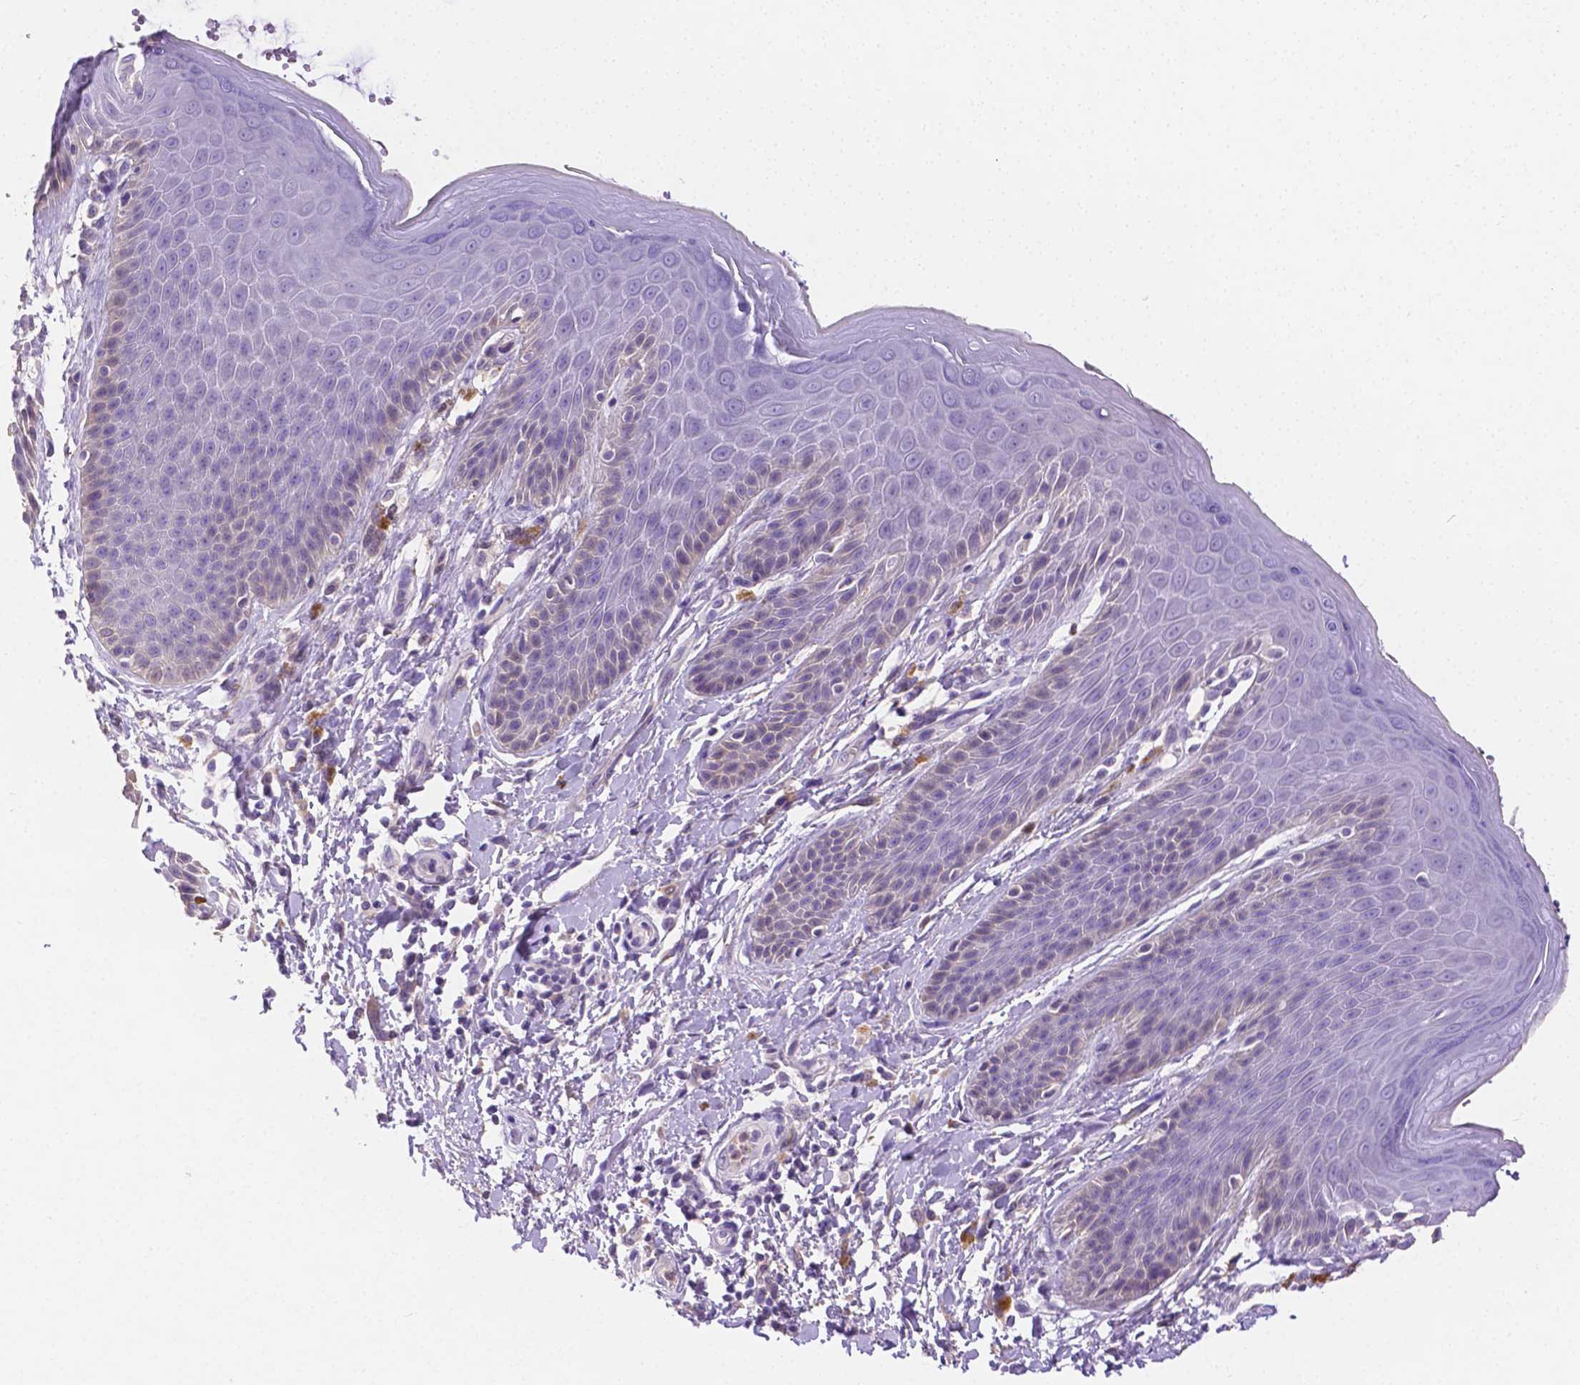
{"staining": {"intensity": "weak", "quantity": "<25%", "location": "cytoplasmic/membranous"}, "tissue": "skin", "cell_type": "Epidermal cells", "image_type": "normal", "snomed": [{"axis": "morphology", "description": "Normal tissue, NOS"}, {"axis": "topography", "description": "Anal"}, {"axis": "topography", "description": "Peripheral nerve tissue"}], "caption": "Protein analysis of normal skin exhibits no significant staining in epidermal cells.", "gene": "NXPH2", "patient": {"sex": "male", "age": 51}}